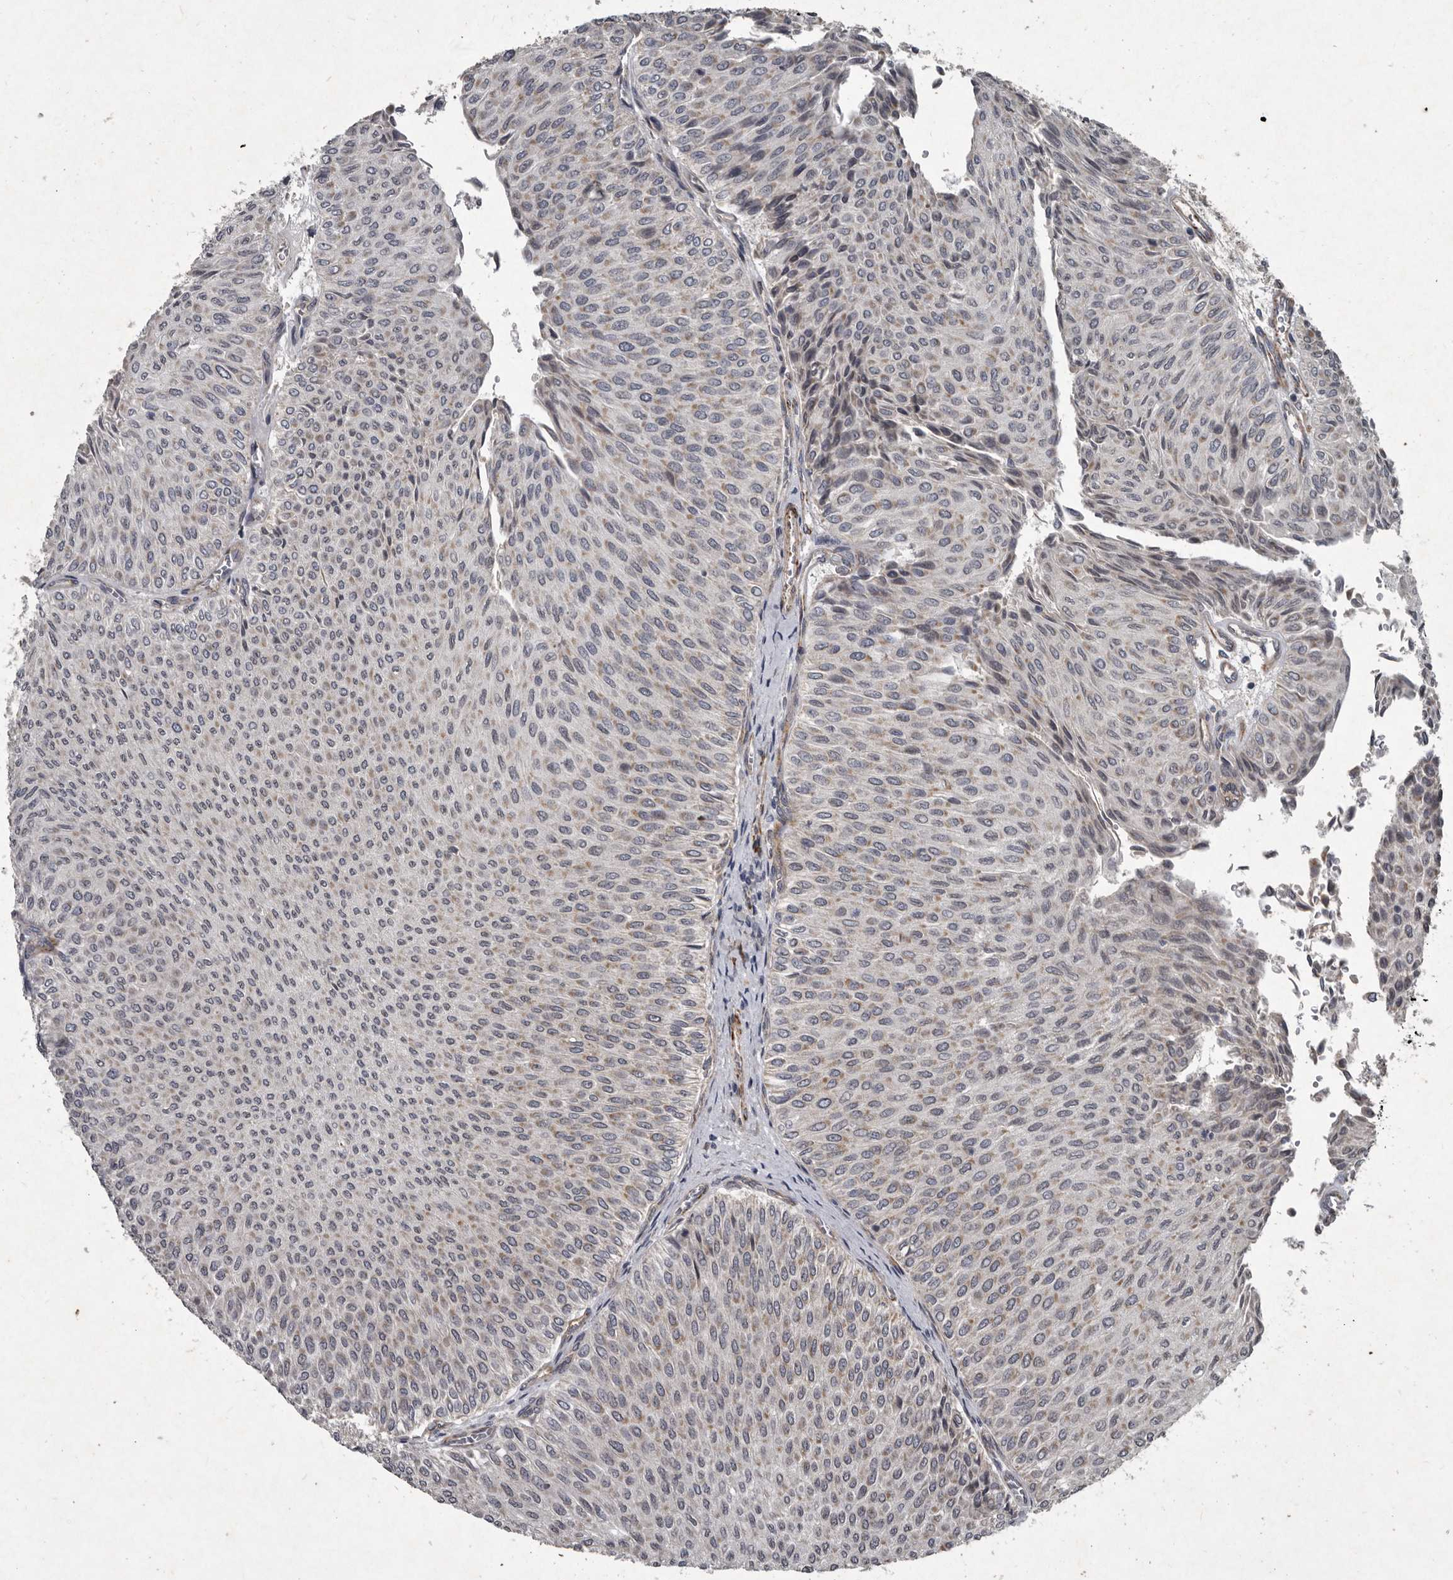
{"staining": {"intensity": "weak", "quantity": "25%-75%", "location": "cytoplasmic/membranous"}, "tissue": "urothelial cancer", "cell_type": "Tumor cells", "image_type": "cancer", "snomed": [{"axis": "morphology", "description": "Urothelial carcinoma, Low grade"}, {"axis": "topography", "description": "Urinary bladder"}], "caption": "Protein expression analysis of urothelial cancer reveals weak cytoplasmic/membranous positivity in approximately 25%-75% of tumor cells.", "gene": "MRPS15", "patient": {"sex": "male", "age": 78}}